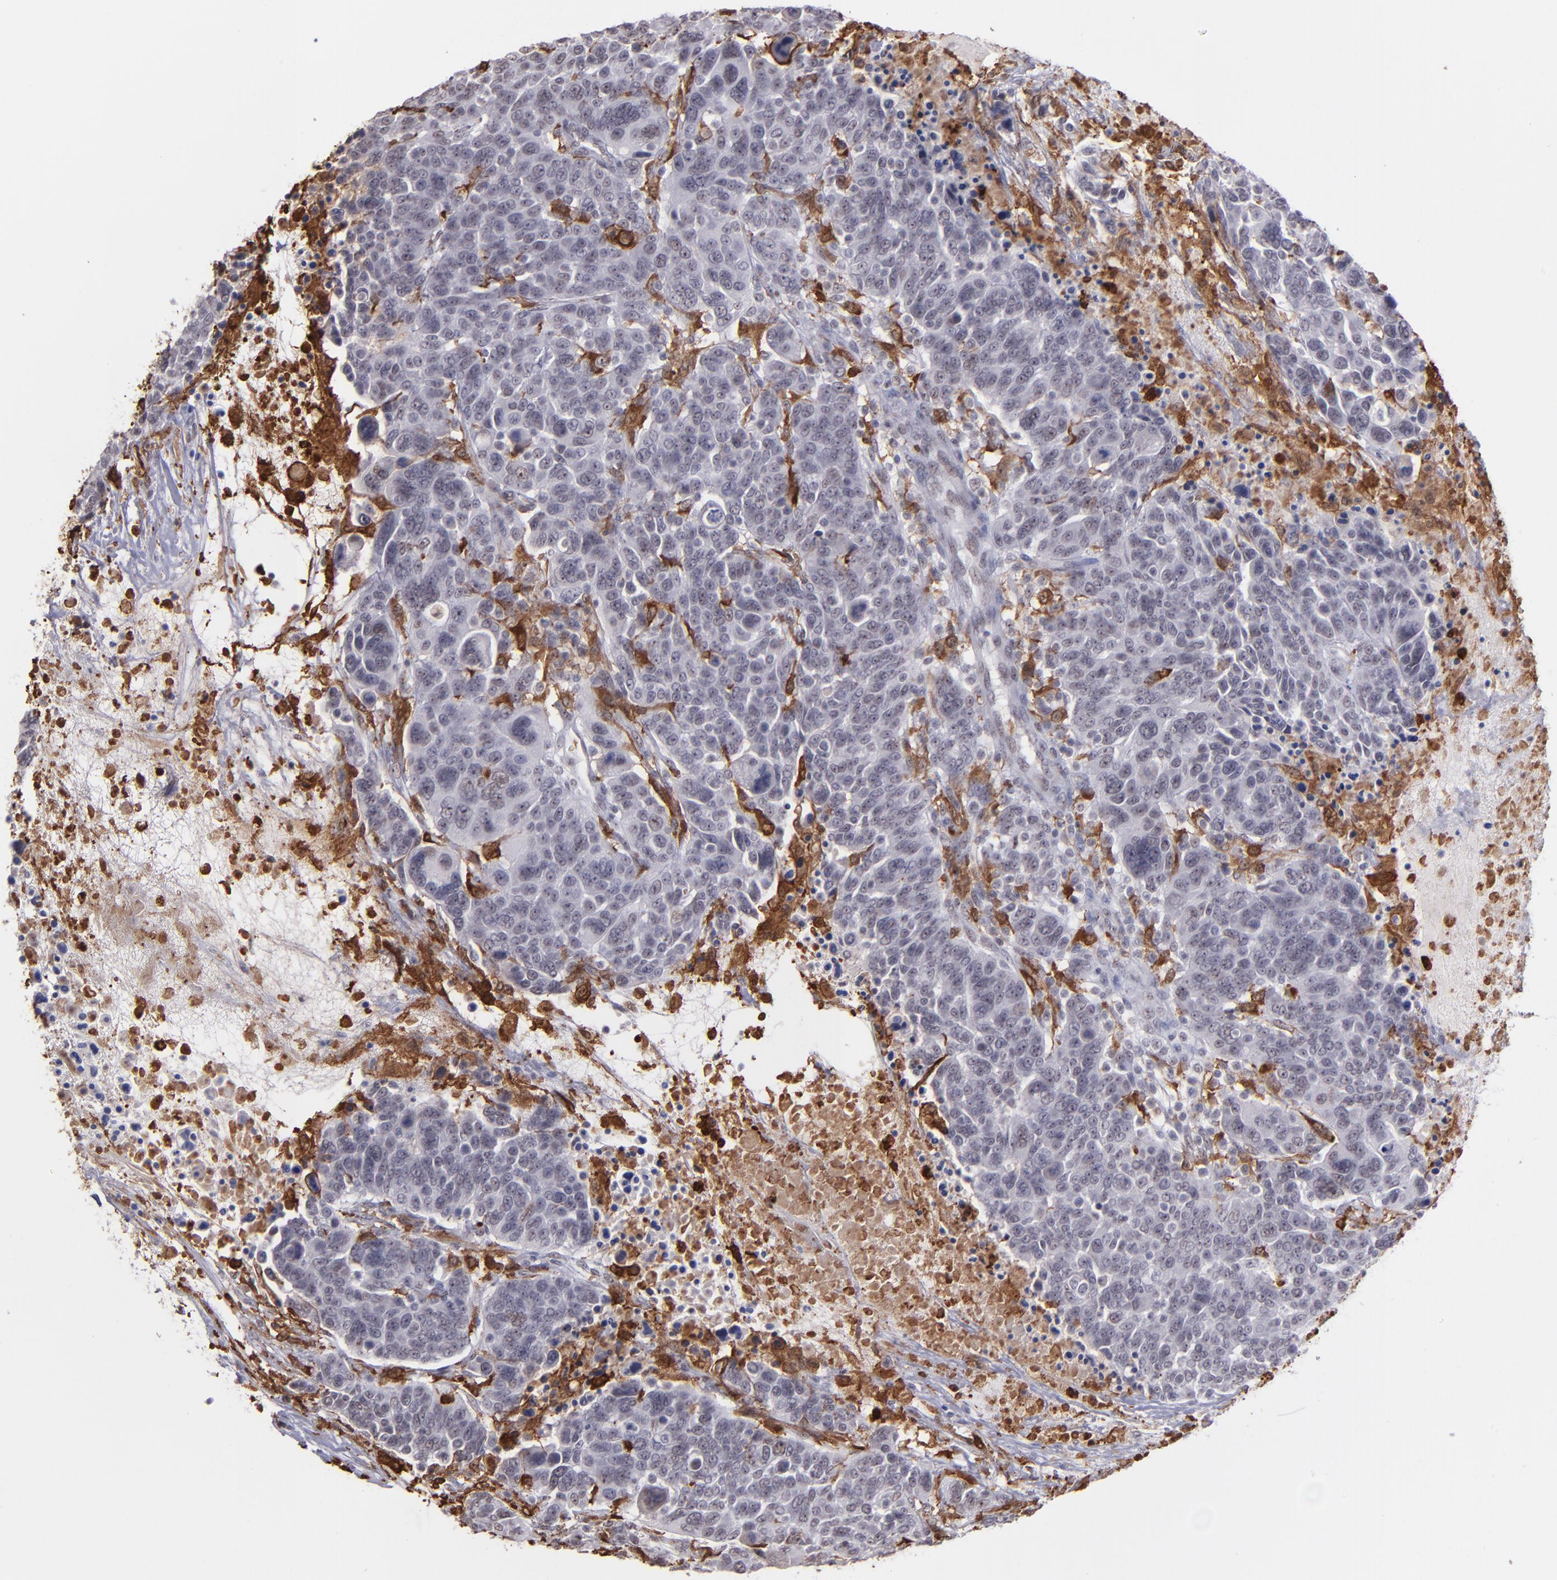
{"staining": {"intensity": "negative", "quantity": "none", "location": "none"}, "tissue": "breast cancer", "cell_type": "Tumor cells", "image_type": "cancer", "snomed": [{"axis": "morphology", "description": "Duct carcinoma"}, {"axis": "topography", "description": "Breast"}], "caption": "IHC of breast cancer reveals no expression in tumor cells.", "gene": "NCF2", "patient": {"sex": "female", "age": 37}}